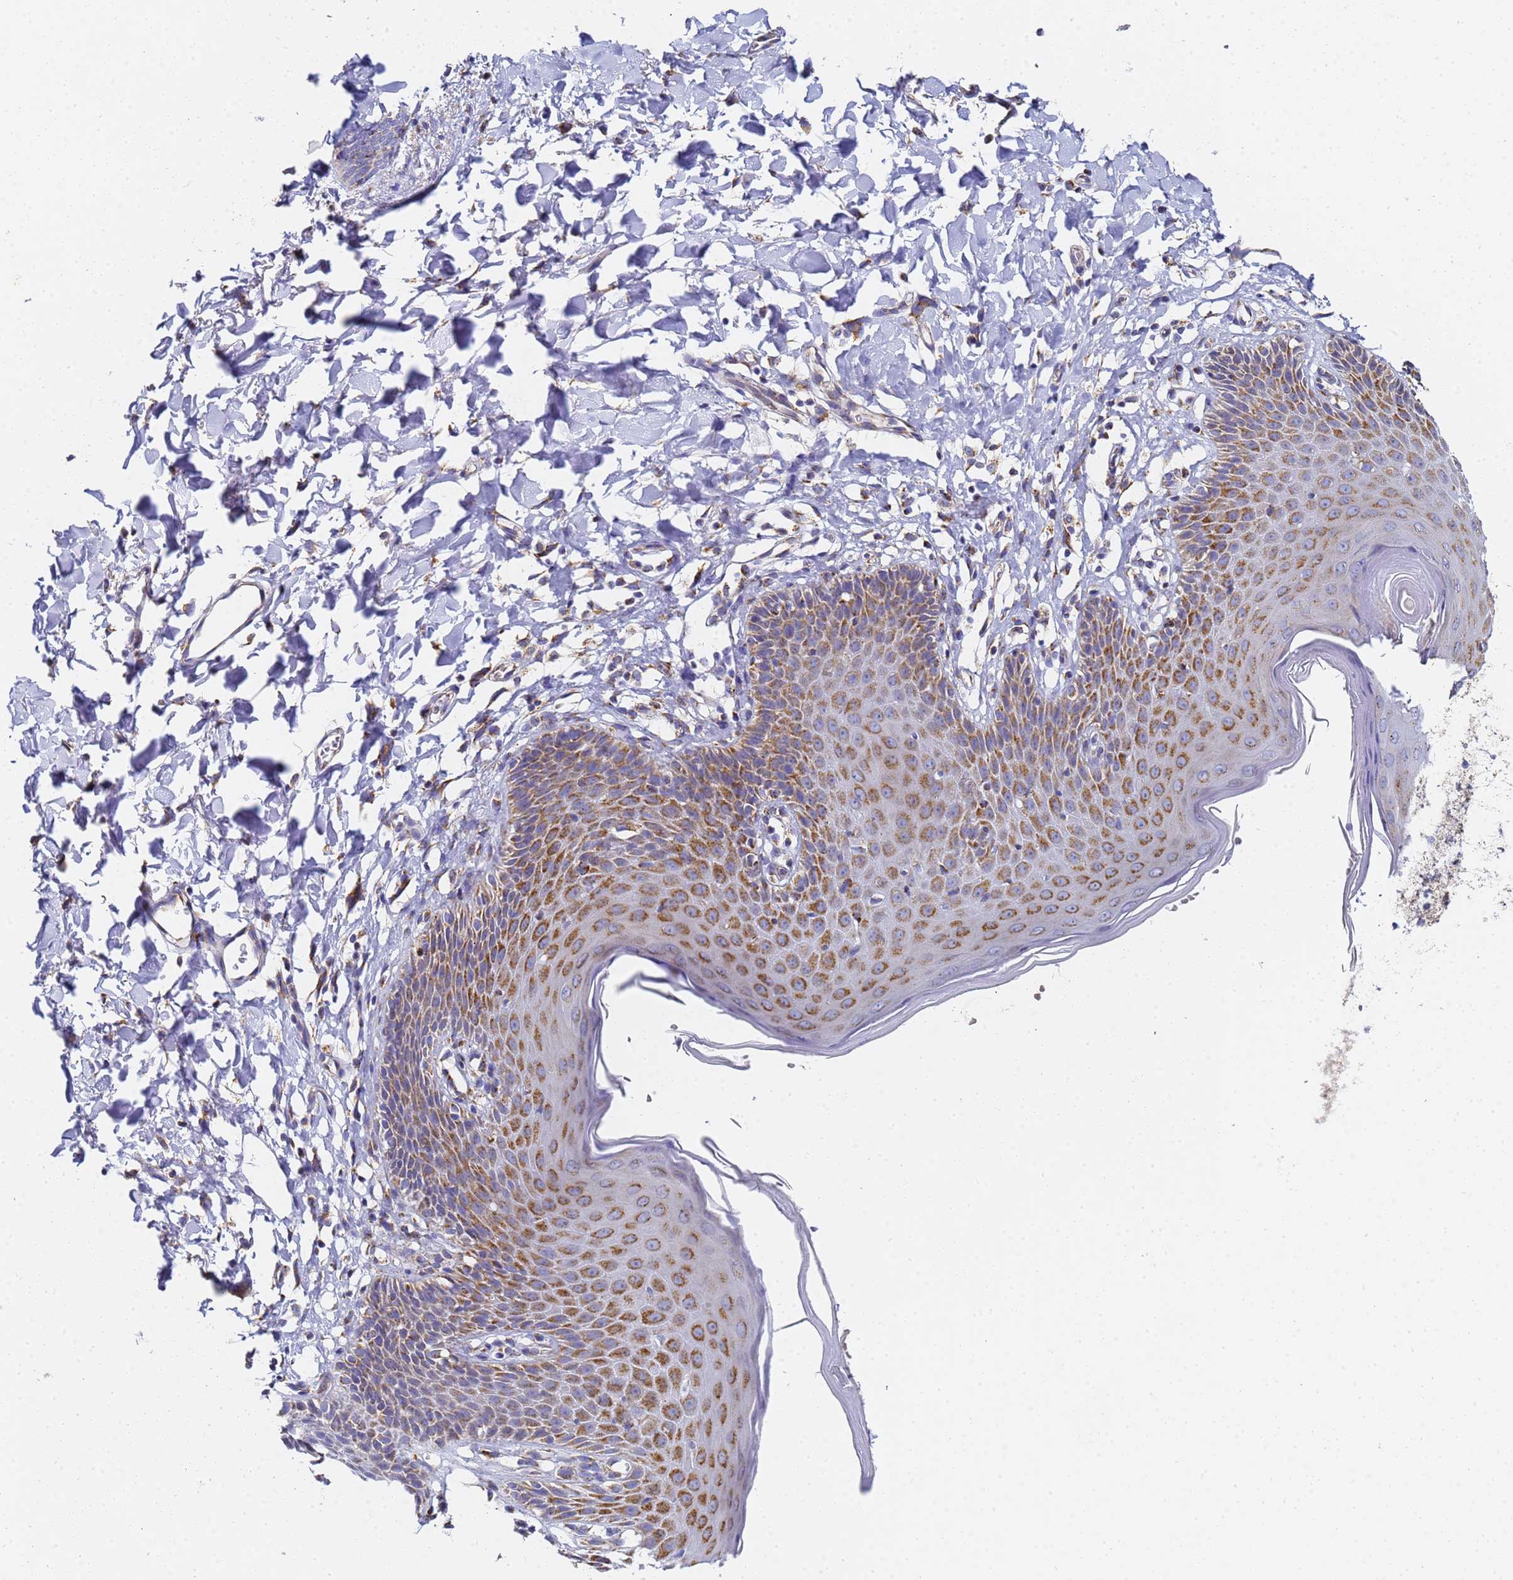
{"staining": {"intensity": "strong", "quantity": ">75%", "location": "cytoplasmic/membranous"}, "tissue": "skin", "cell_type": "Epidermal cells", "image_type": "normal", "snomed": [{"axis": "morphology", "description": "Normal tissue, NOS"}, {"axis": "topography", "description": "Vulva"}], "caption": "The immunohistochemical stain highlights strong cytoplasmic/membranous staining in epidermal cells of benign skin. (Stains: DAB (3,3'-diaminobenzidine) in brown, nuclei in blue, Microscopy: brightfield microscopy at high magnification).", "gene": "CNIH4", "patient": {"sex": "female", "age": 68}}